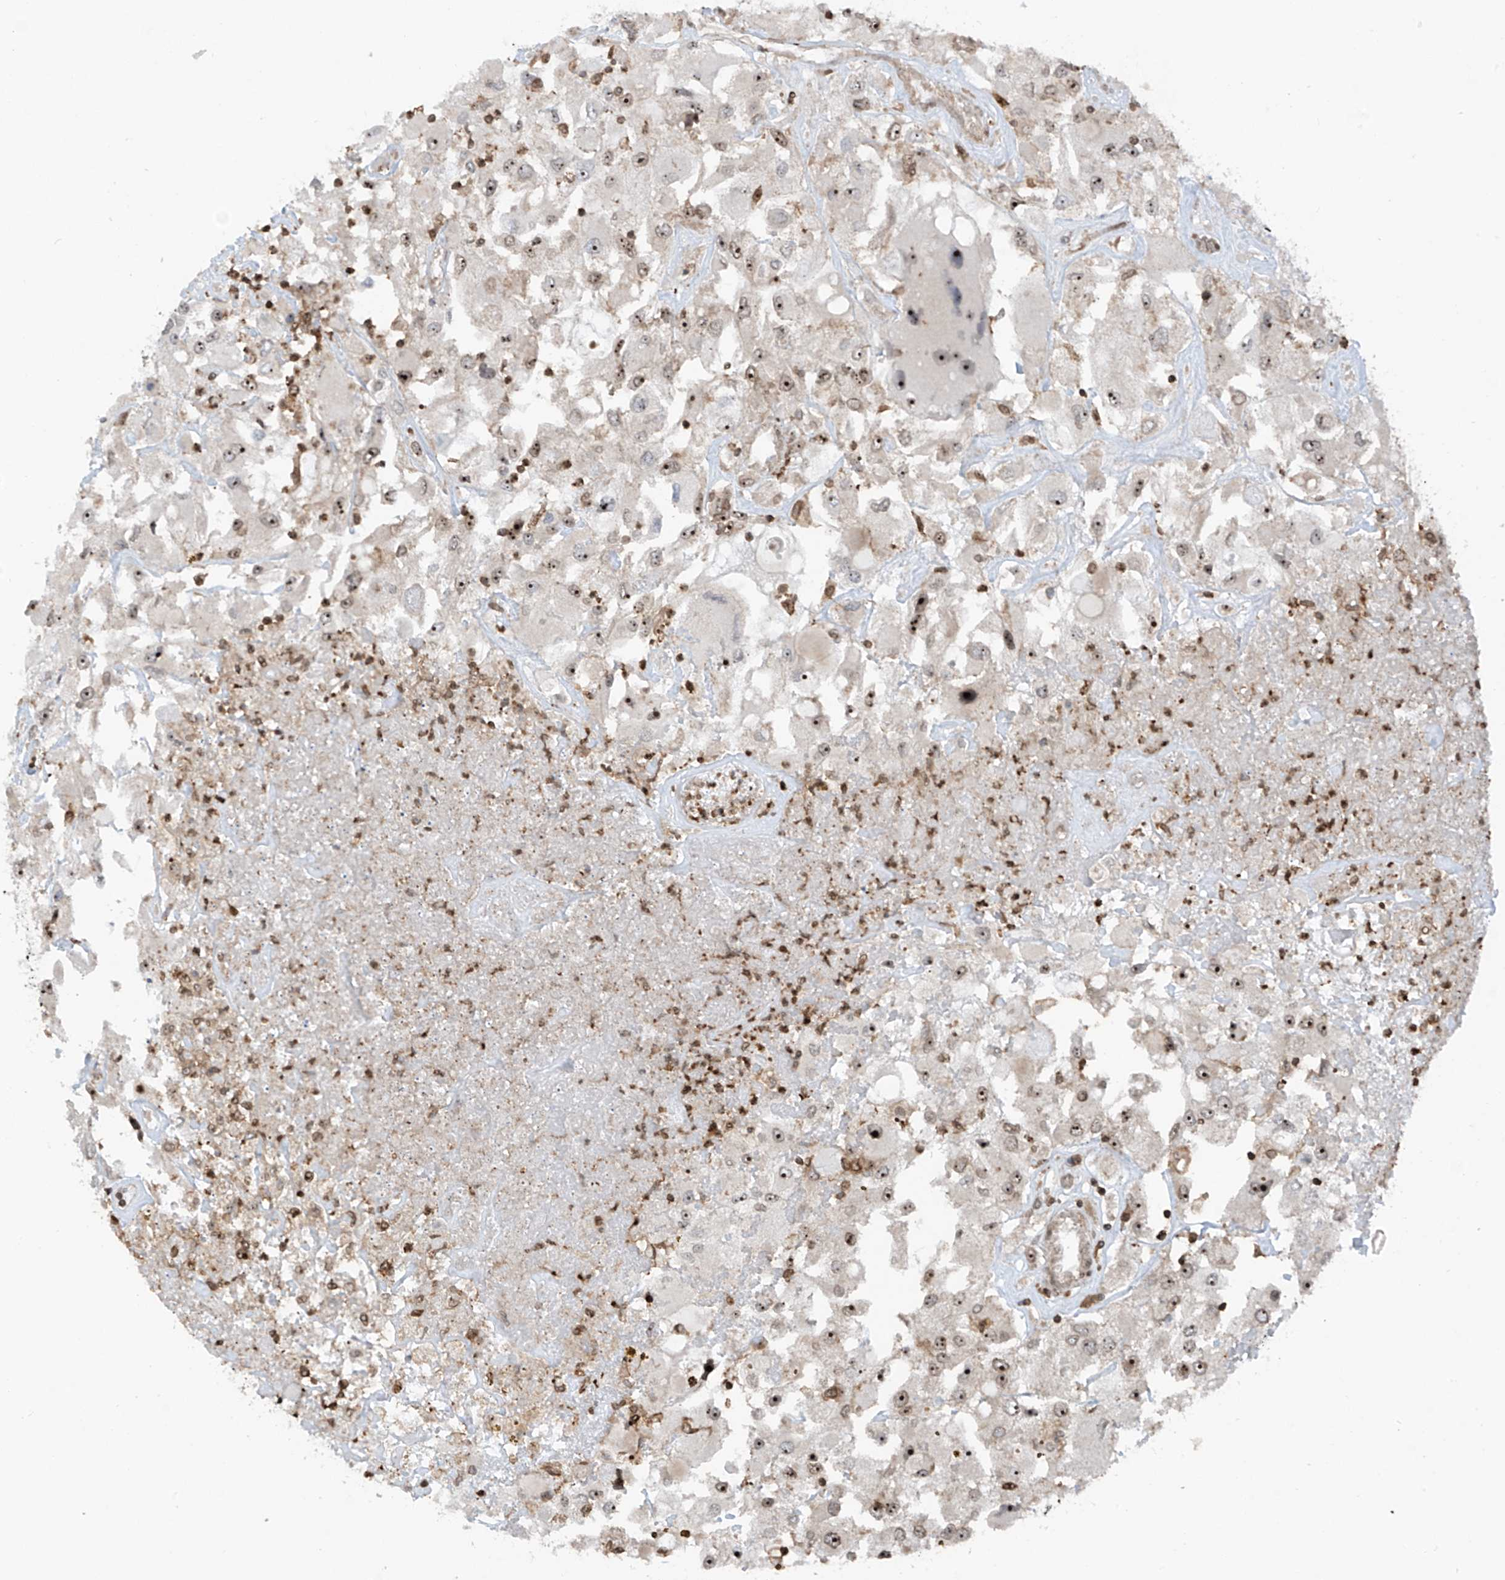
{"staining": {"intensity": "moderate", "quantity": ">75%", "location": "nuclear"}, "tissue": "renal cancer", "cell_type": "Tumor cells", "image_type": "cancer", "snomed": [{"axis": "morphology", "description": "Adenocarcinoma, NOS"}, {"axis": "topography", "description": "Kidney"}], "caption": "There is medium levels of moderate nuclear positivity in tumor cells of renal cancer, as demonstrated by immunohistochemical staining (brown color).", "gene": "REPIN1", "patient": {"sex": "female", "age": 52}}